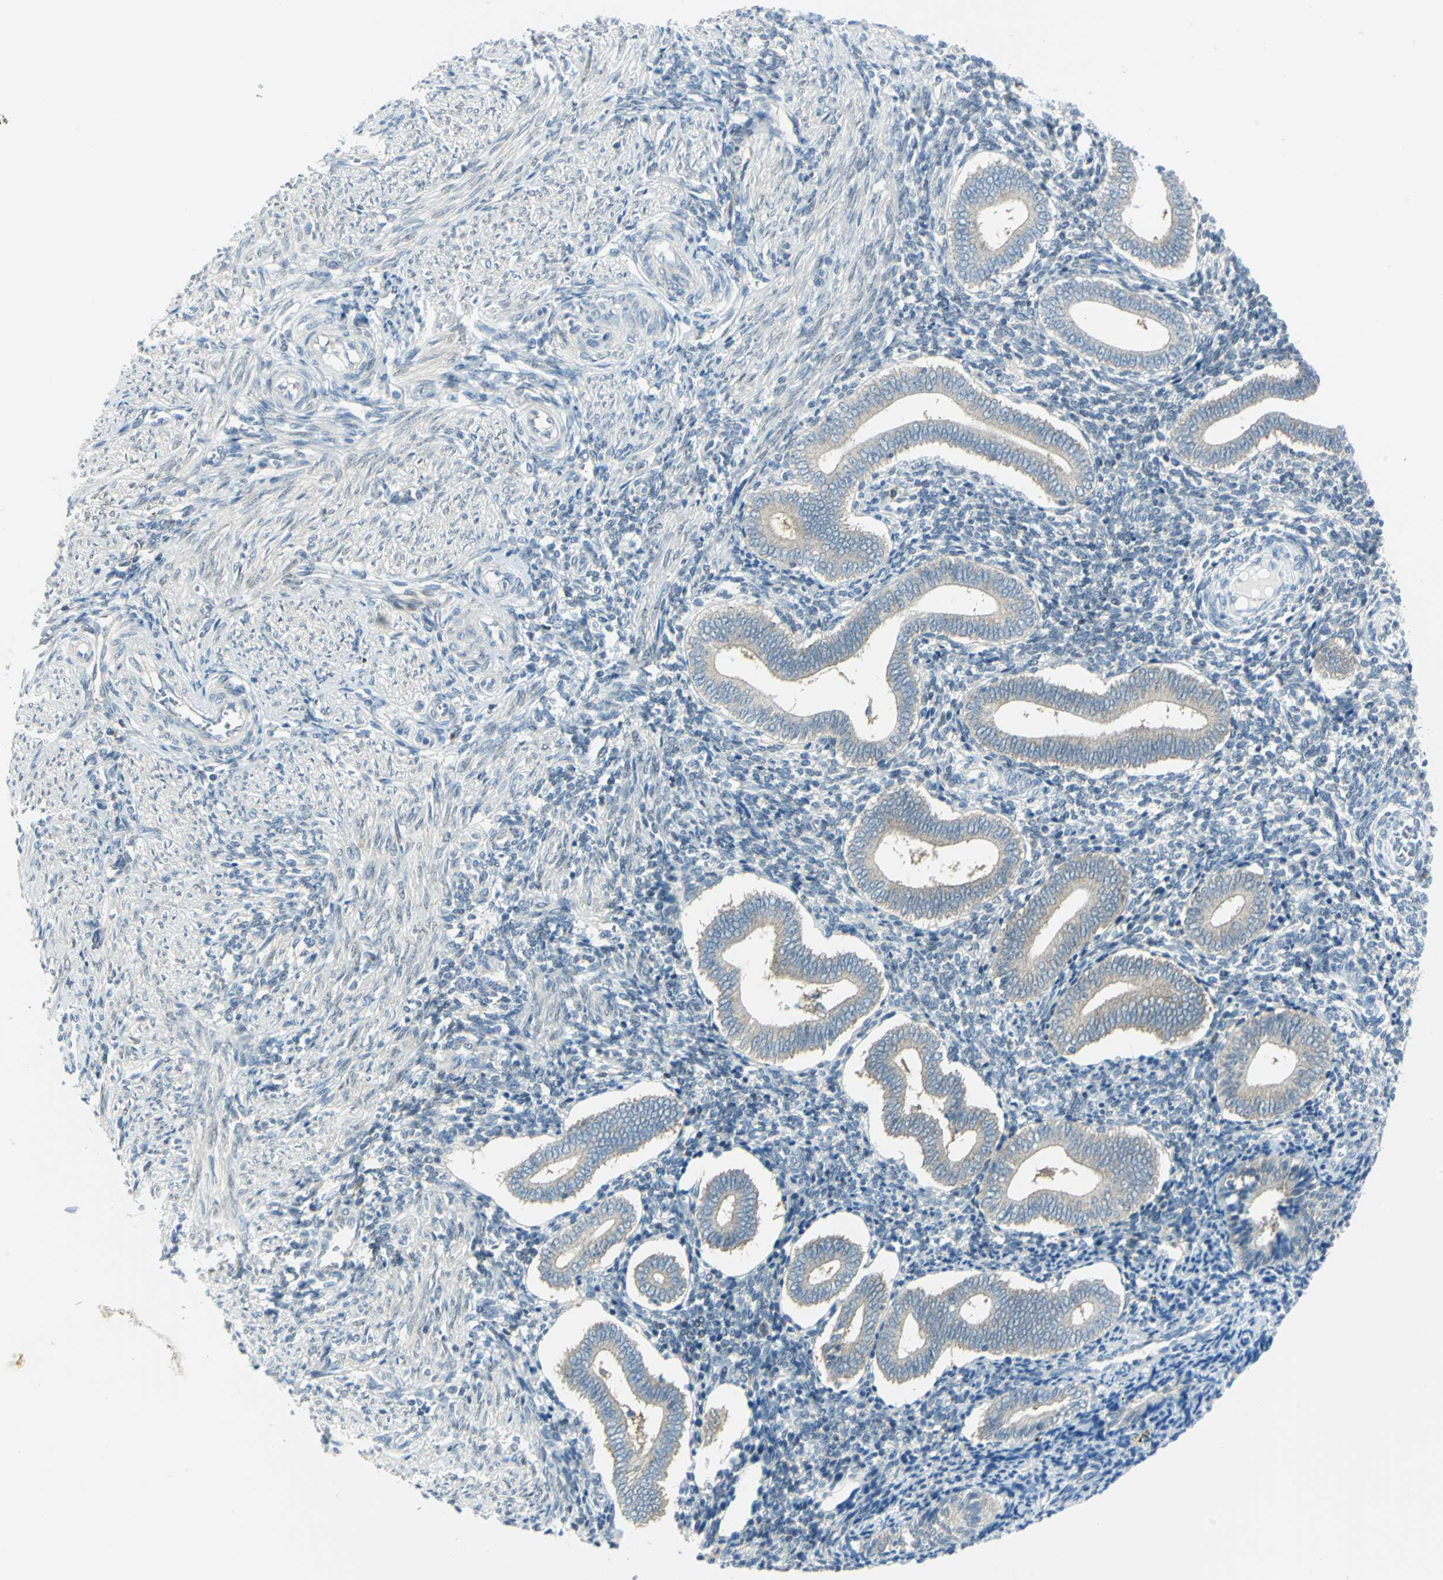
{"staining": {"intensity": "negative", "quantity": "none", "location": "none"}, "tissue": "endometrium", "cell_type": "Cells in endometrial stroma", "image_type": "normal", "snomed": [{"axis": "morphology", "description": "Normal tissue, NOS"}, {"axis": "topography", "description": "Uterus"}, {"axis": "topography", "description": "Endometrium"}], "caption": "Normal endometrium was stained to show a protein in brown. There is no significant expression in cells in endometrial stroma. (DAB (3,3'-diaminobenzidine) immunohistochemistry visualized using brightfield microscopy, high magnification).", "gene": "ALDOA", "patient": {"sex": "female", "age": 33}}